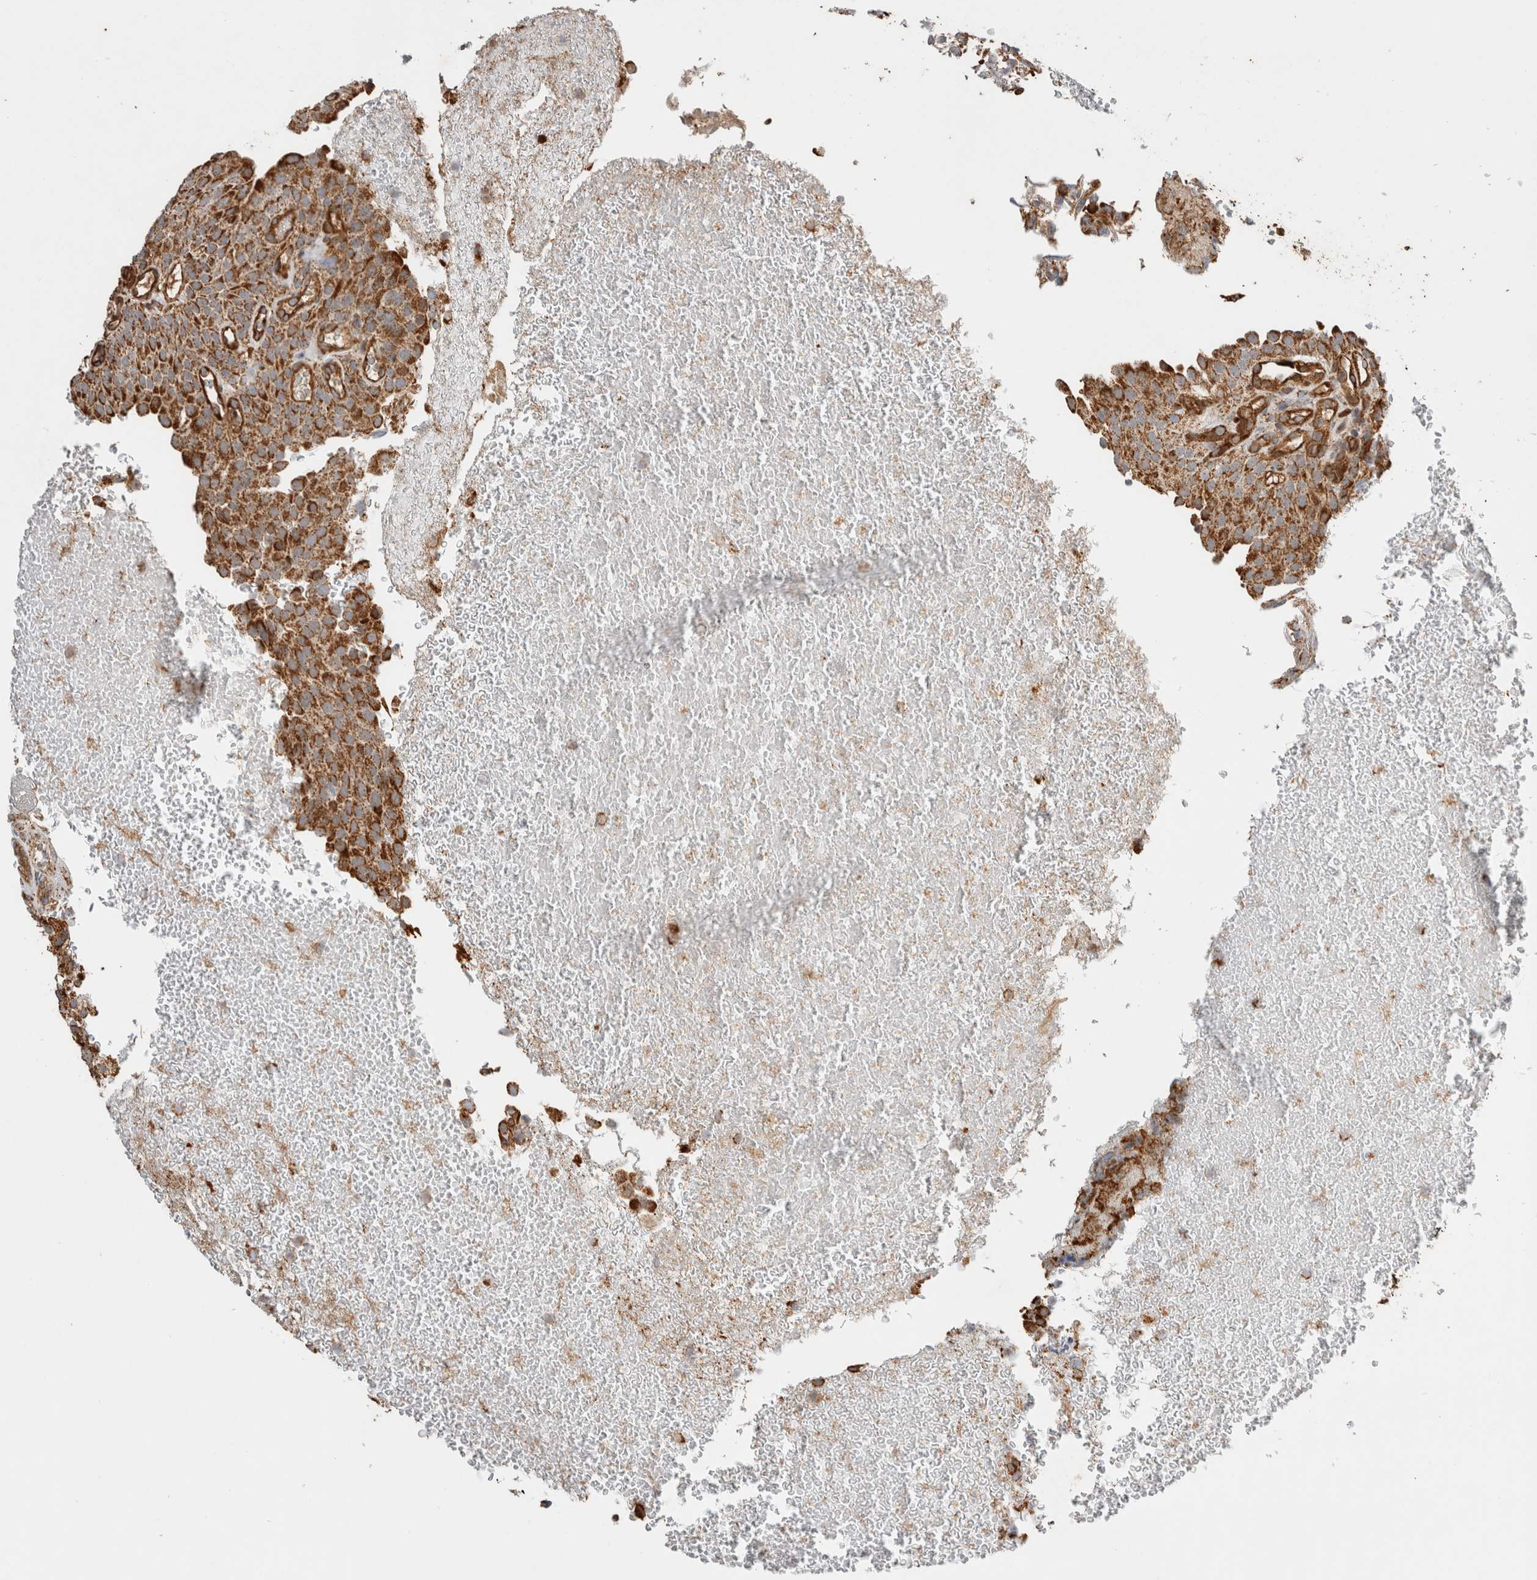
{"staining": {"intensity": "moderate", "quantity": ">75%", "location": "cytoplasmic/membranous"}, "tissue": "urothelial cancer", "cell_type": "Tumor cells", "image_type": "cancer", "snomed": [{"axis": "morphology", "description": "Urothelial carcinoma, Low grade"}, {"axis": "topography", "description": "Urinary bladder"}], "caption": "Low-grade urothelial carcinoma stained with DAB immunohistochemistry displays medium levels of moderate cytoplasmic/membranous staining in approximately >75% of tumor cells.", "gene": "ZNF397", "patient": {"sex": "male", "age": 78}}